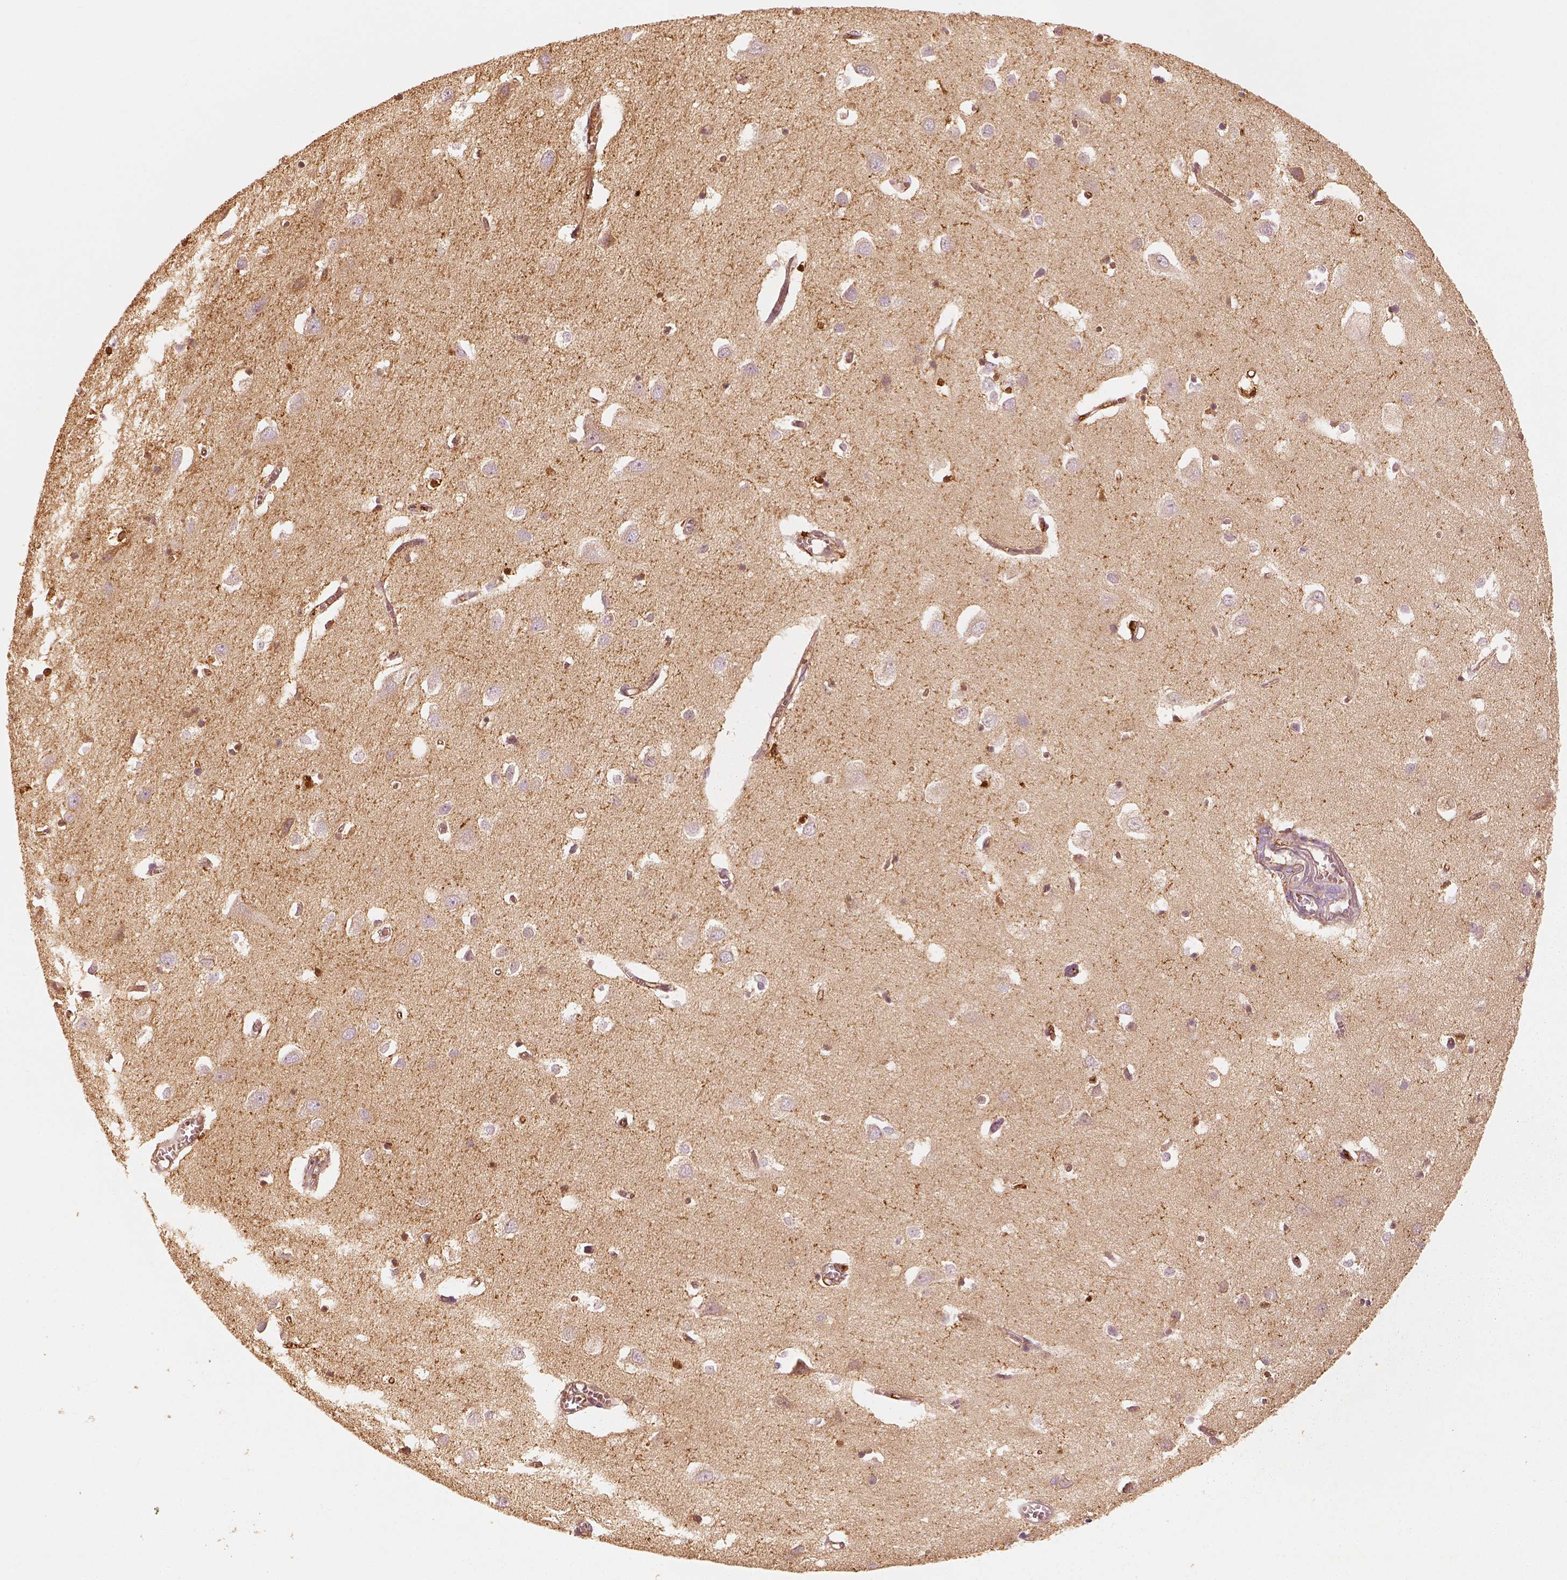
{"staining": {"intensity": "moderate", "quantity": "<25%", "location": "cytoplasmic/membranous"}, "tissue": "cerebral cortex", "cell_type": "Endothelial cells", "image_type": "normal", "snomed": [{"axis": "morphology", "description": "Normal tissue, NOS"}, {"axis": "topography", "description": "Cerebral cortex"}], "caption": "Brown immunohistochemical staining in normal human cerebral cortex reveals moderate cytoplasmic/membranous staining in approximately <25% of endothelial cells.", "gene": "FSCN1", "patient": {"sex": "male", "age": 70}}